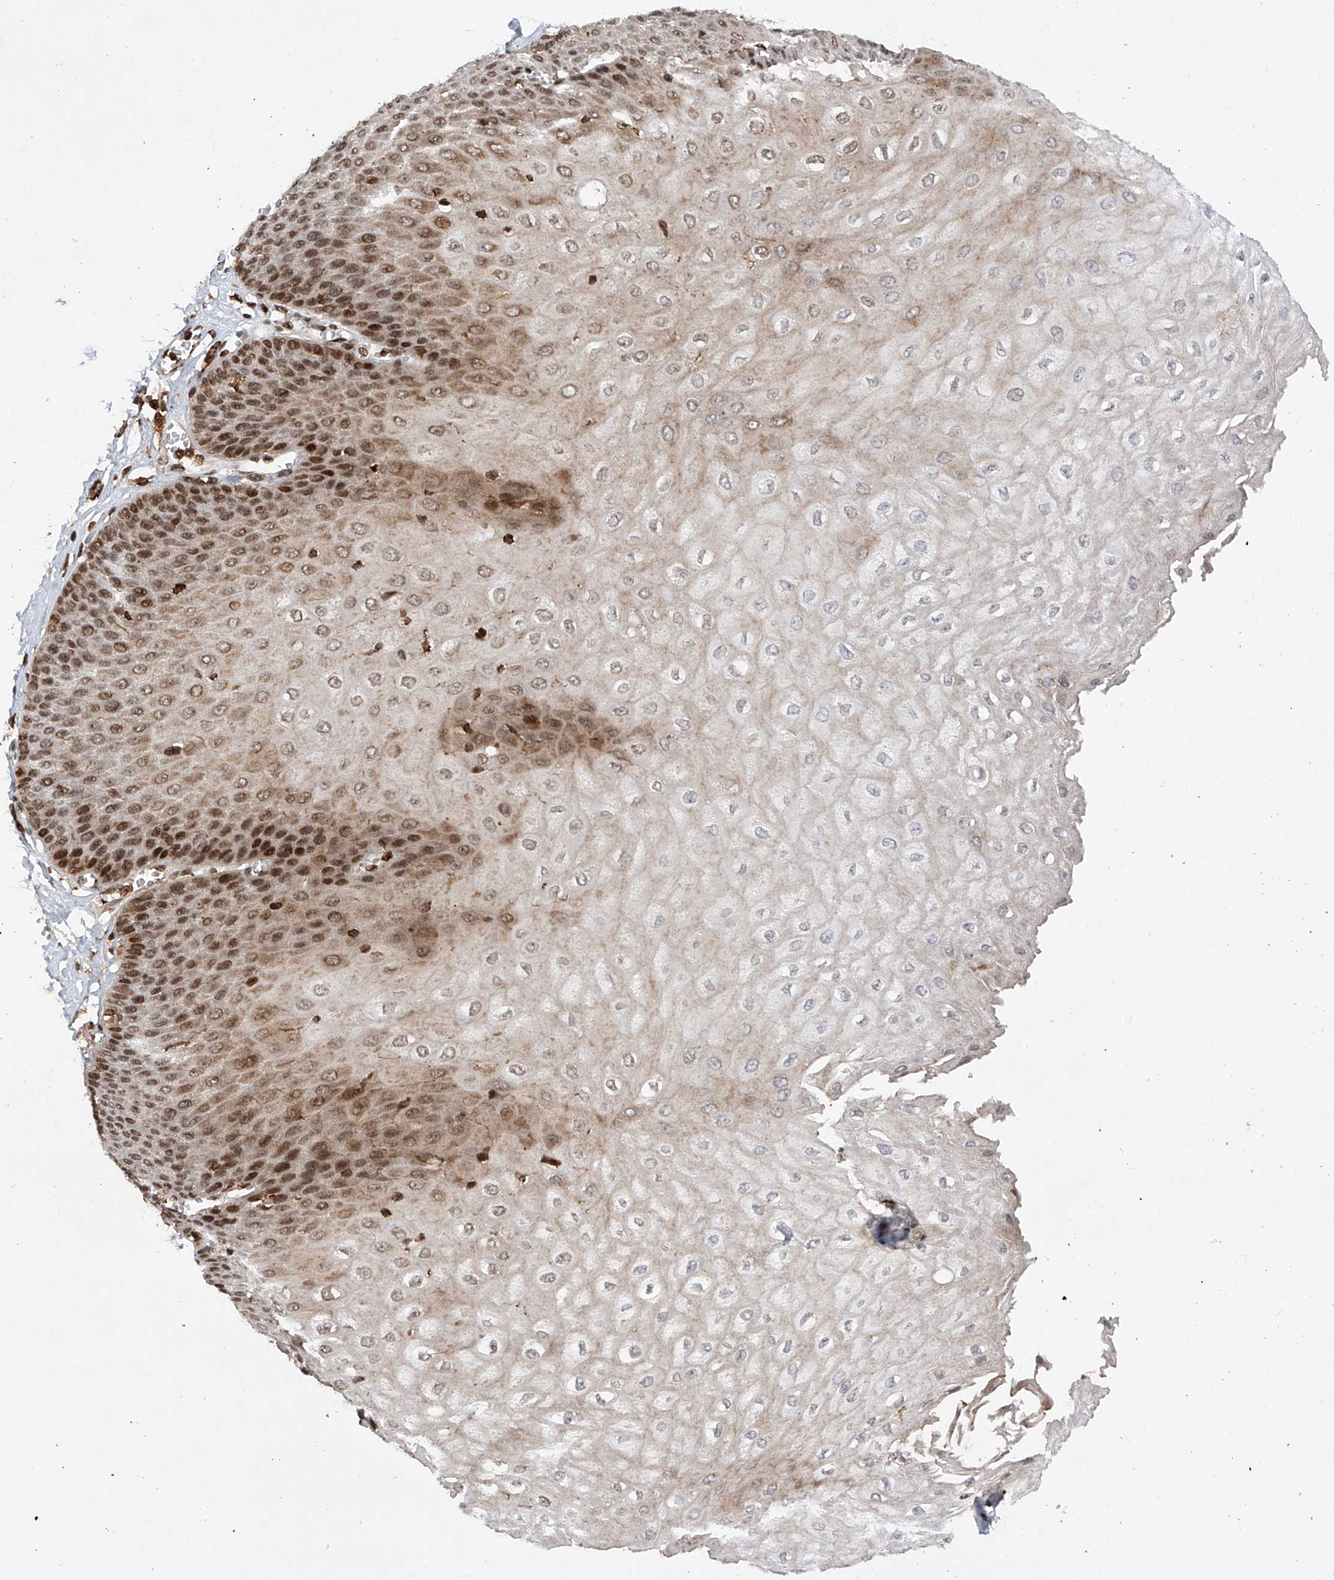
{"staining": {"intensity": "strong", "quantity": ">75%", "location": "nuclear"}, "tissue": "esophagus", "cell_type": "Squamous epithelial cells", "image_type": "normal", "snomed": [{"axis": "morphology", "description": "Normal tissue, NOS"}, {"axis": "topography", "description": "Esophagus"}], "caption": "Immunohistochemical staining of unremarkable human esophagus exhibits high levels of strong nuclear expression in about >75% of squamous epithelial cells.", "gene": "ZNF280D", "patient": {"sex": "male", "age": 60}}